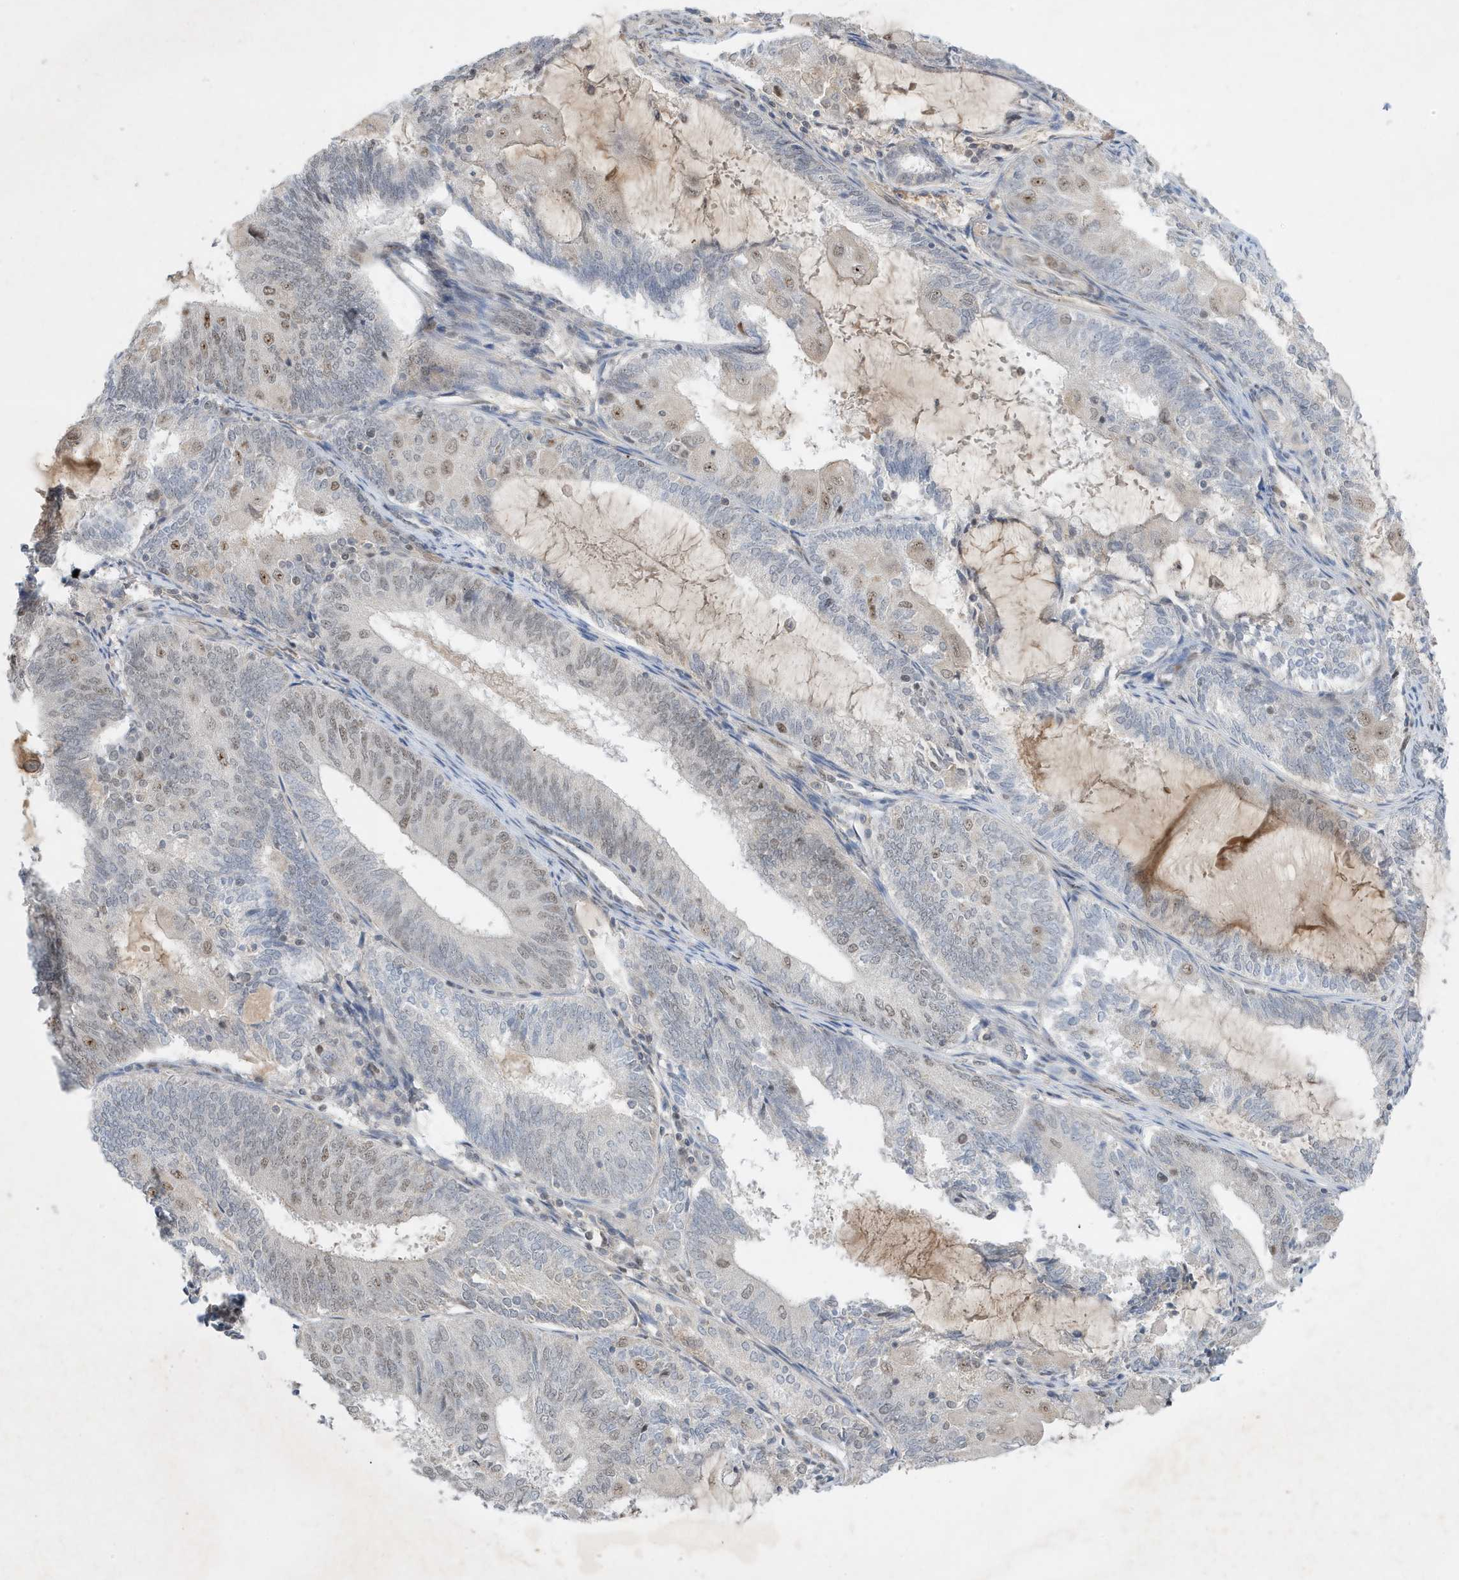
{"staining": {"intensity": "moderate", "quantity": "<25%", "location": "nuclear"}, "tissue": "endometrial cancer", "cell_type": "Tumor cells", "image_type": "cancer", "snomed": [{"axis": "morphology", "description": "Adenocarcinoma, NOS"}, {"axis": "topography", "description": "Endometrium"}], "caption": "IHC image of human adenocarcinoma (endometrial) stained for a protein (brown), which reveals low levels of moderate nuclear positivity in about <25% of tumor cells.", "gene": "MAST3", "patient": {"sex": "female", "age": 81}}